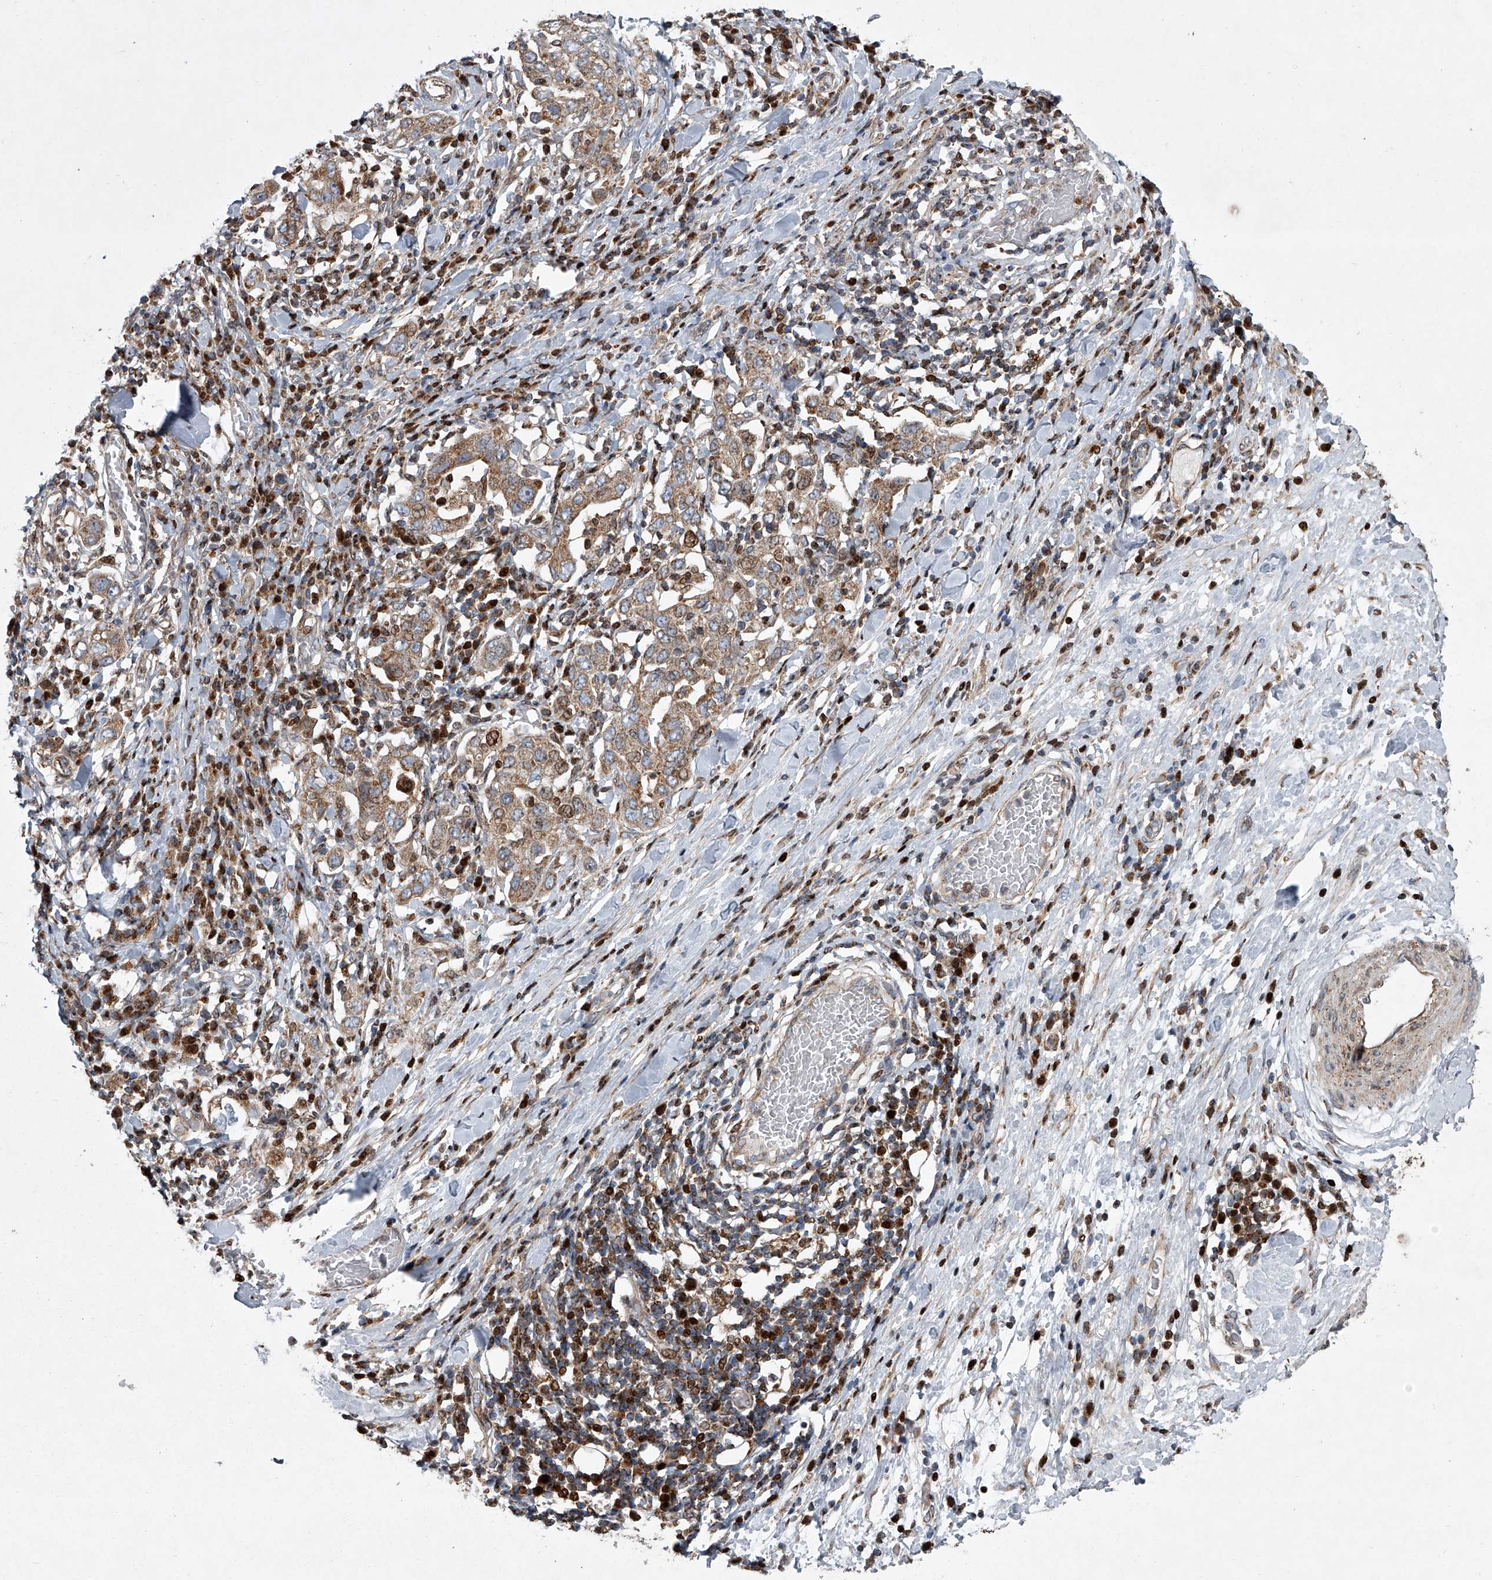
{"staining": {"intensity": "moderate", "quantity": ">75%", "location": "cytoplasmic/membranous"}, "tissue": "stomach cancer", "cell_type": "Tumor cells", "image_type": "cancer", "snomed": [{"axis": "morphology", "description": "Adenocarcinoma, NOS"}, {"axis": "topography", "description": "Stomach, upper"}], "caption": "Human stomach cancer stained with a protein marker demonstrates moderate staining in tumor cells.", "gene": "STRADA", "patient": {"sex": "male", "age": 62}}